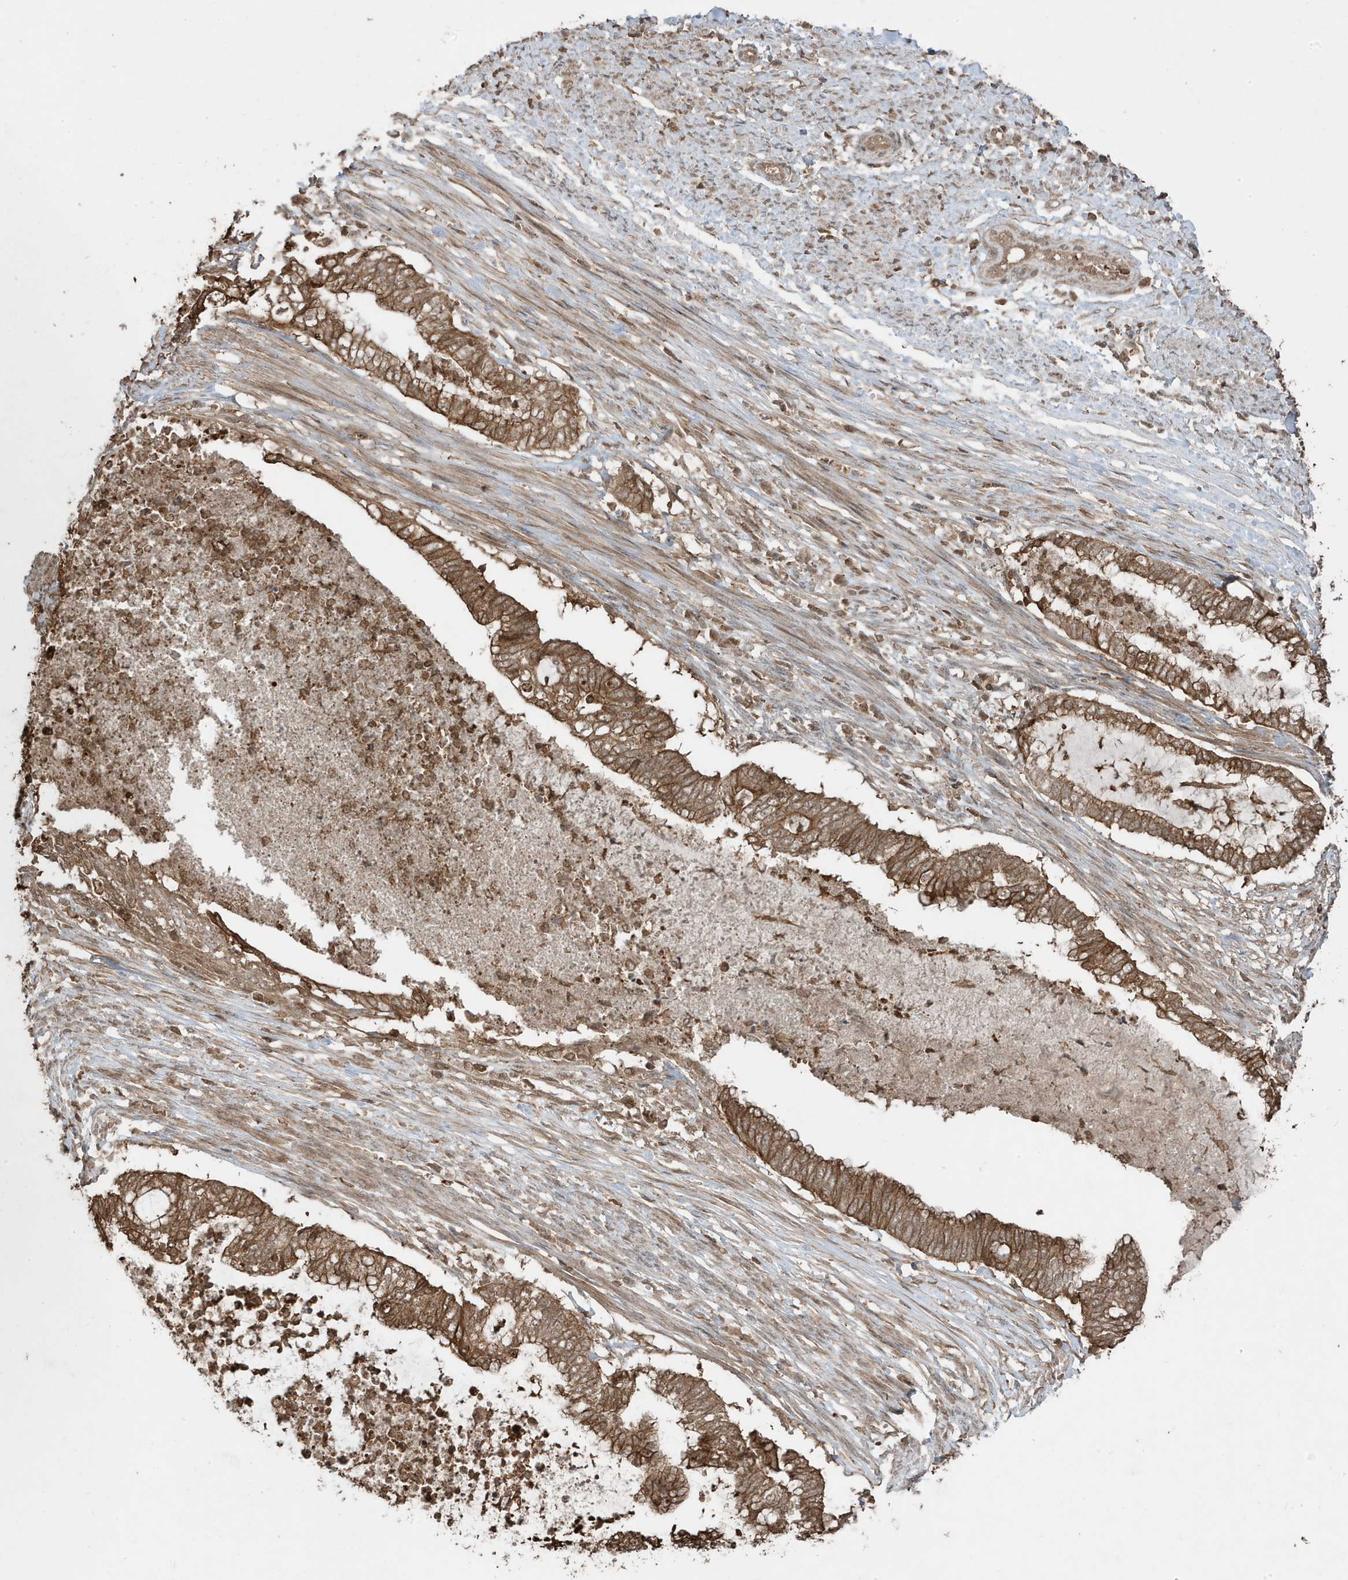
{"staining": {"intensity": "moderate", "quantity": ">75%", "location": "cytoplasmic/membranous"}, "tissue": "endometrial cancer", "cell_type": "Tumor cells", "image_type": "cancer", "snomed": [{"axis": "morphology", "description": "Necrosis, NOS"}, {"axis": "morphology", "description": "Adenocarcinoma, NOS"}, {"axis": "topography", "description": "Endometrium"}], "caption": "Immunohistochemical staining of endometrial adenocarcinoma displays moderate cytoplasmic/membranous protein expression in about >75% of tumor cells.", "gene": "ASAP1", "patient": {"sex": "female", "age": 79}}